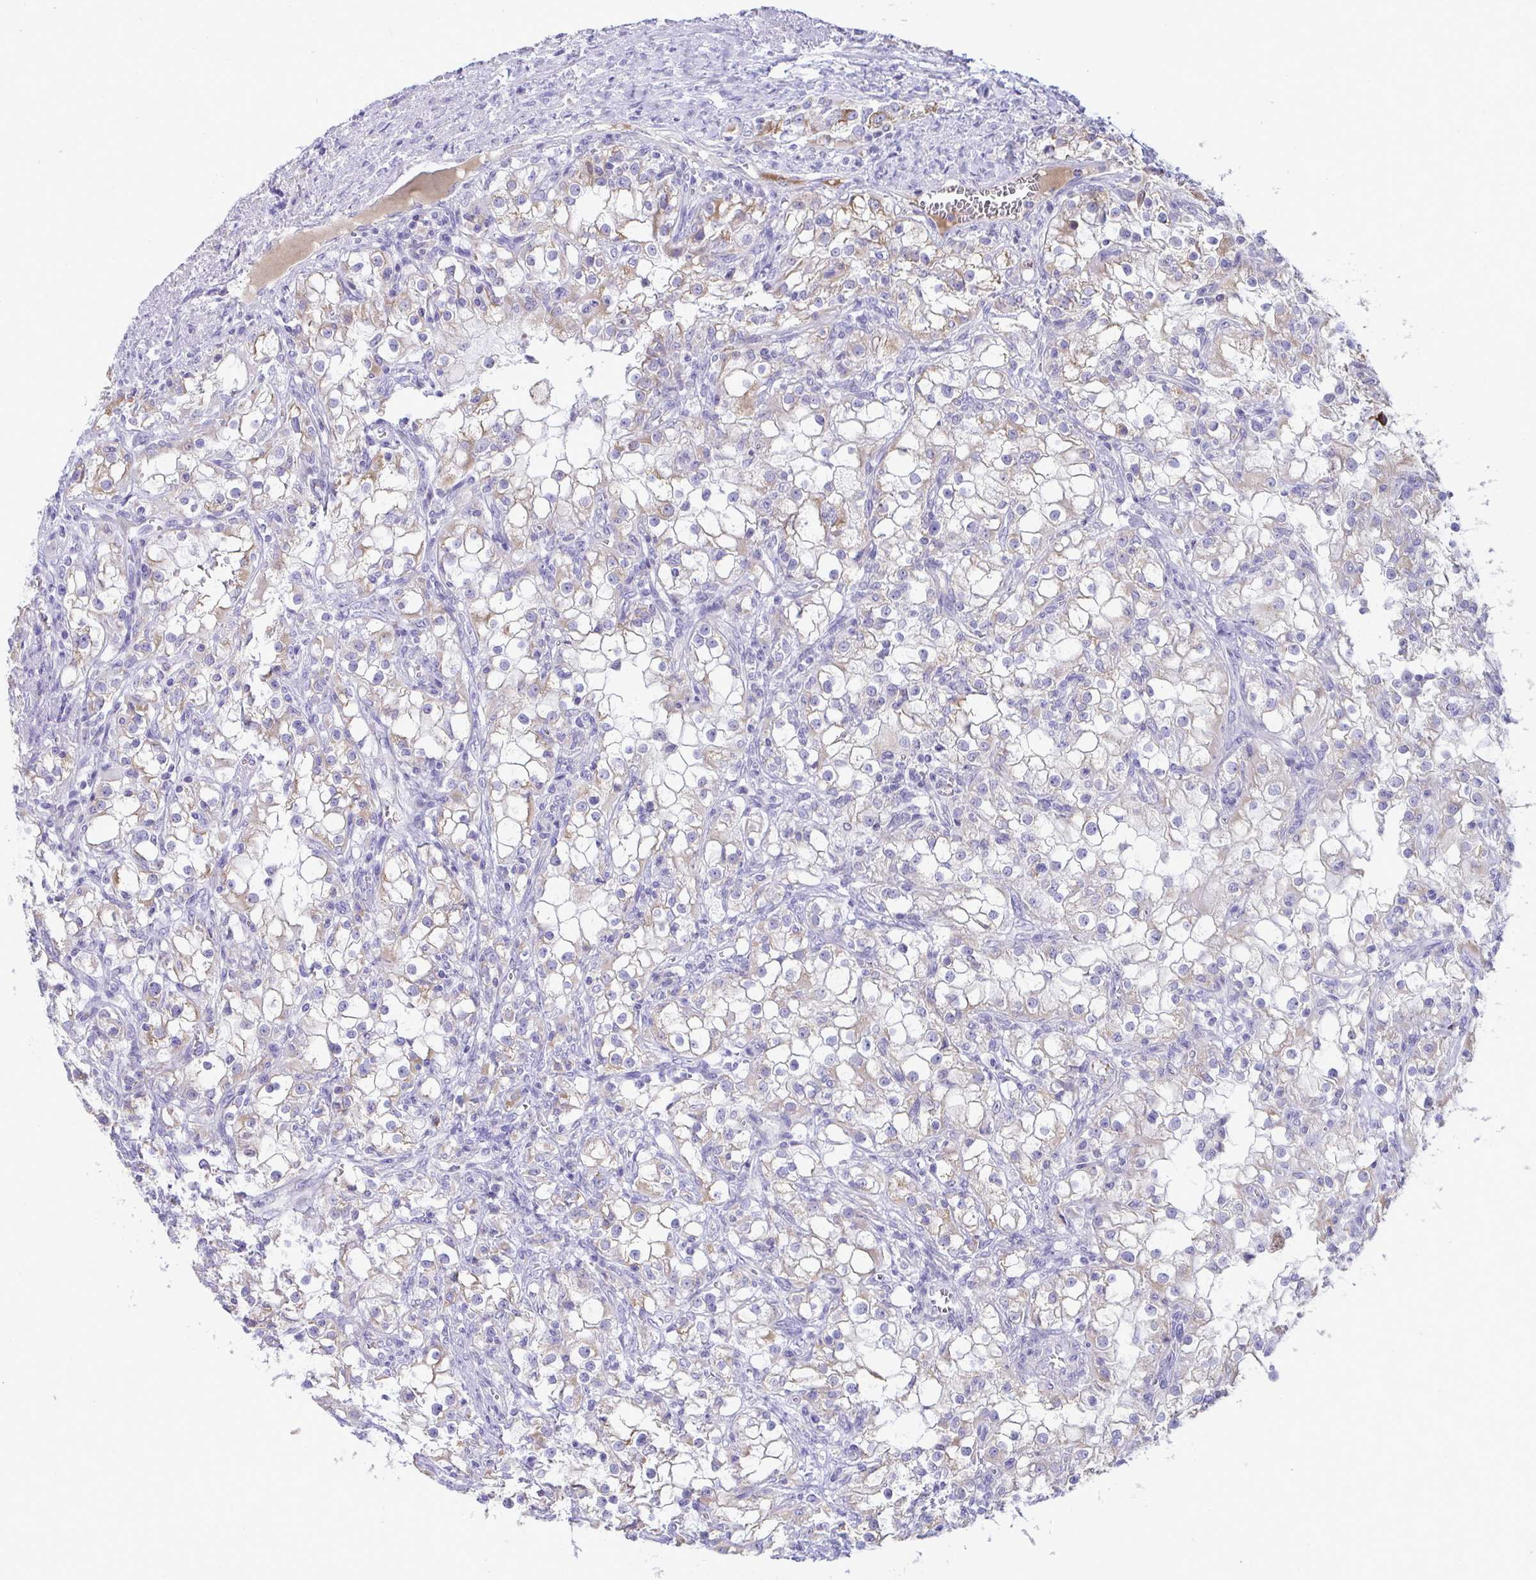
{"staining": {"intensity": "negative", "quantity": "none", "location": "none"}, "tissue": "renal cancer", "cell_type": "Tumor cells", "image_type": "cancer", "snomed": [{"axis": "morphology", "description": "Adenocarcinoma, NOS"}, {"axis": "topography", "description": "Kidney"}], "caption": "DAB (3,3'-diaminobenzidine) immunohistochemical staining of adenocarcinoma (renal) demonstrates no significant positivity in tumor cells. The staining is performed using DAB (3,3'-diaminobenzidine) brown chromogen with nuclei counter-stained in using hematoxylin.", "gene": "PLA2G12B", "patient": {"sex": "female", "age": 74}}